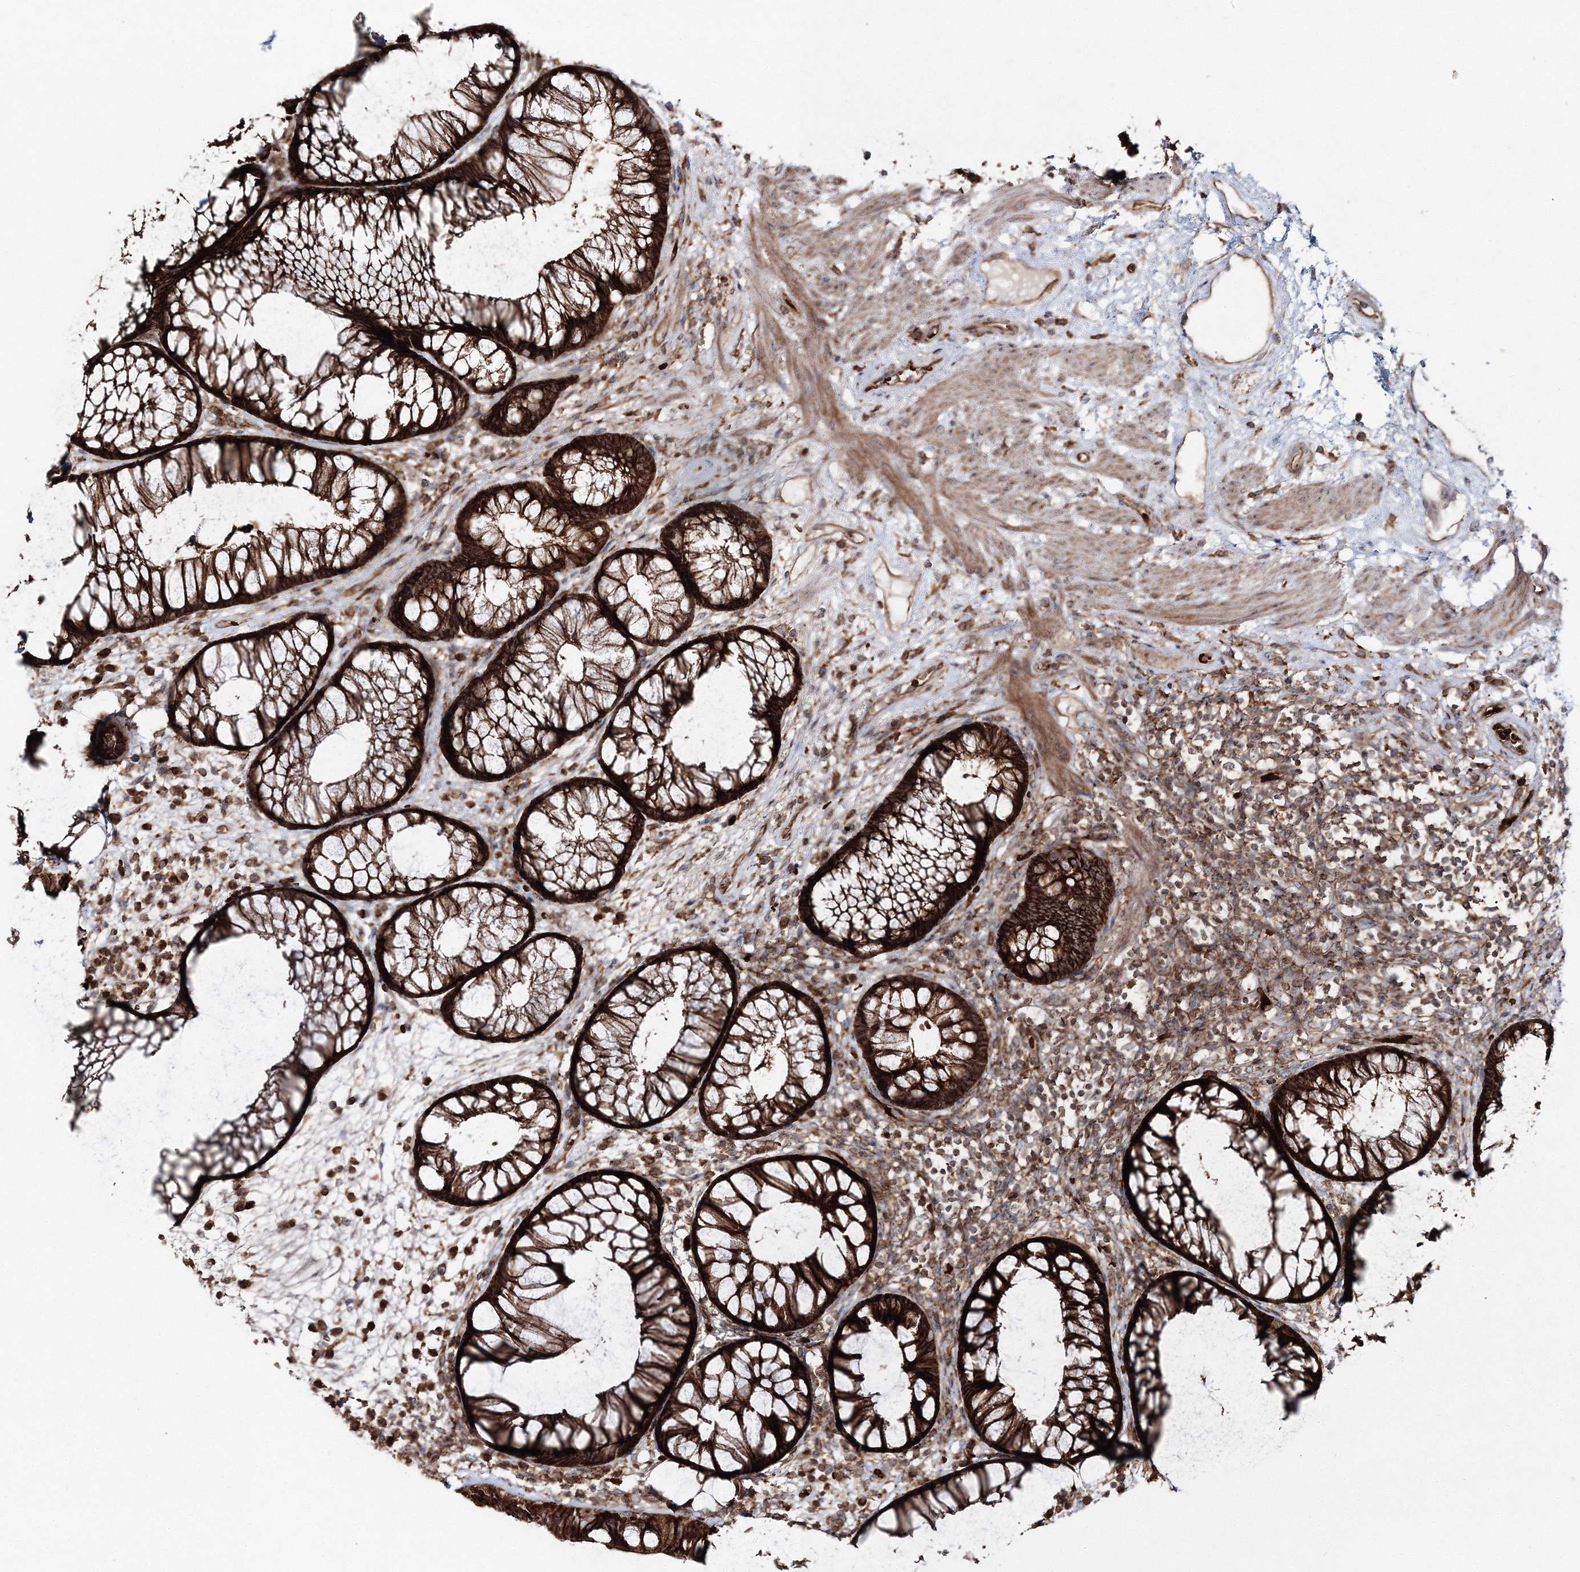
{"staining": {"intensity": "strong", "quantity": ">75%", "location": "cytoplasmic/membranous"}, "tissue": "rectum", "cell_type": "Glandular cells", "image_type": "normal", "snomed": [{"axis": "morphology", "description": "Normal tissue, NOS"}, {"axis": "topography", "description": "Rectum"}], "caption": "High-magnification brightfield microscopy of unremarkable rectum stained with DAB (brown) and counterstained with hematoxylin (blue). glandular cells exhibit strong cytoplasmic/membranous expression is seen in approximately>75% of cells.", "gene": "PCBD2", "patient": {"sex": "male", "age": 51}}